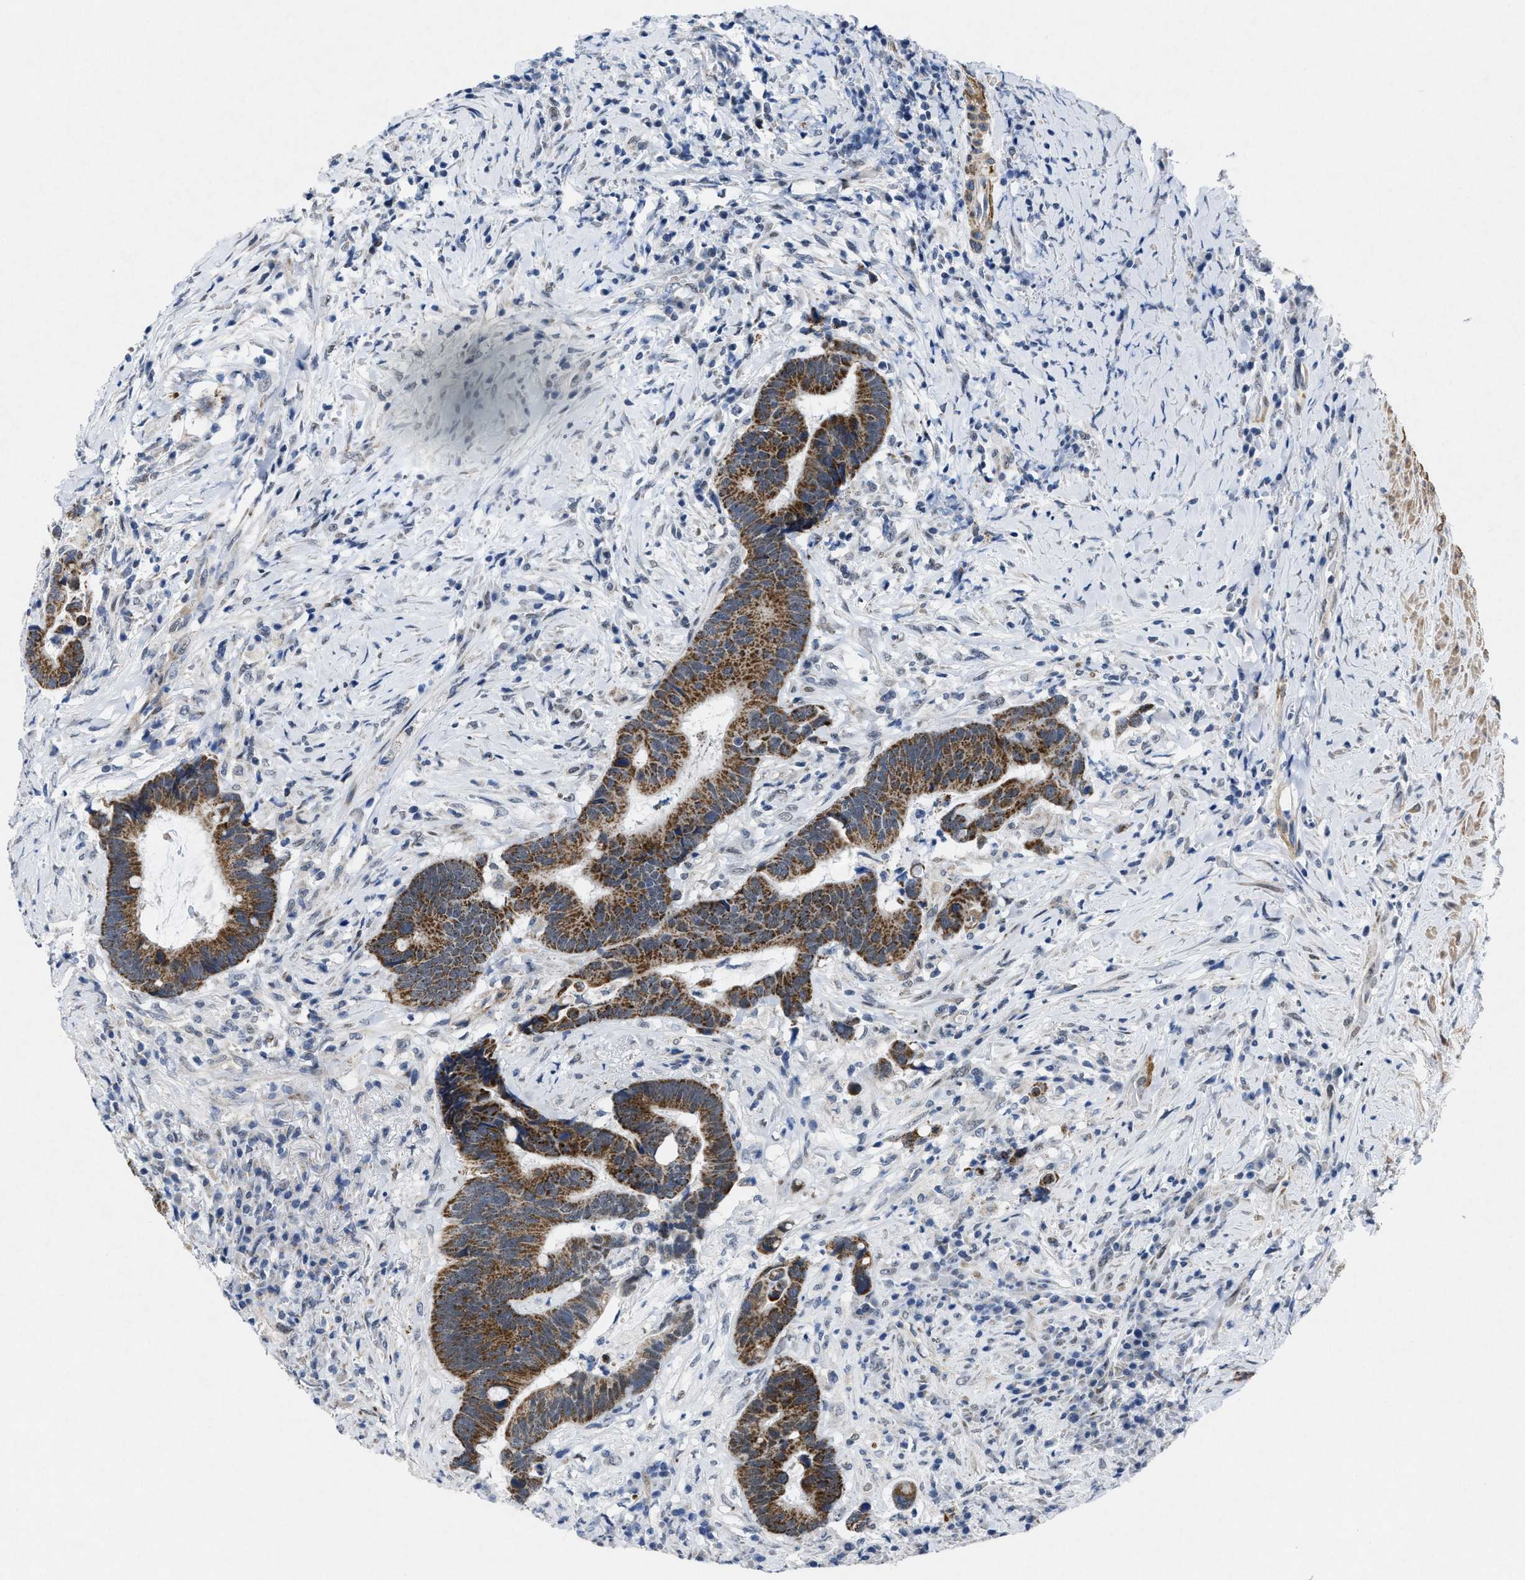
{"staining": {"intensity": "moderate", "quantity": ">75%", "location": "cytoplasmic/membranous"}, "tissue": "colorectal cancer", "cell_type": "Tumor cells", "image_type": "cancer", "snomed": [{"axis": "morphology", "description": "Adenocarcinoma, NOS"}, {"axis": "topography", "description": "Rectum"}], "caption": "Immunohistochemical staining of human colorectal cancer demonstrates moderate cytoplasmic/membranous protein staining in approximately >75% of tumor cells. (DAB IHC with brightfield microscopy, high magnification).", "gene": "ID3", "patient": {"sex": "female", "age": 89}}